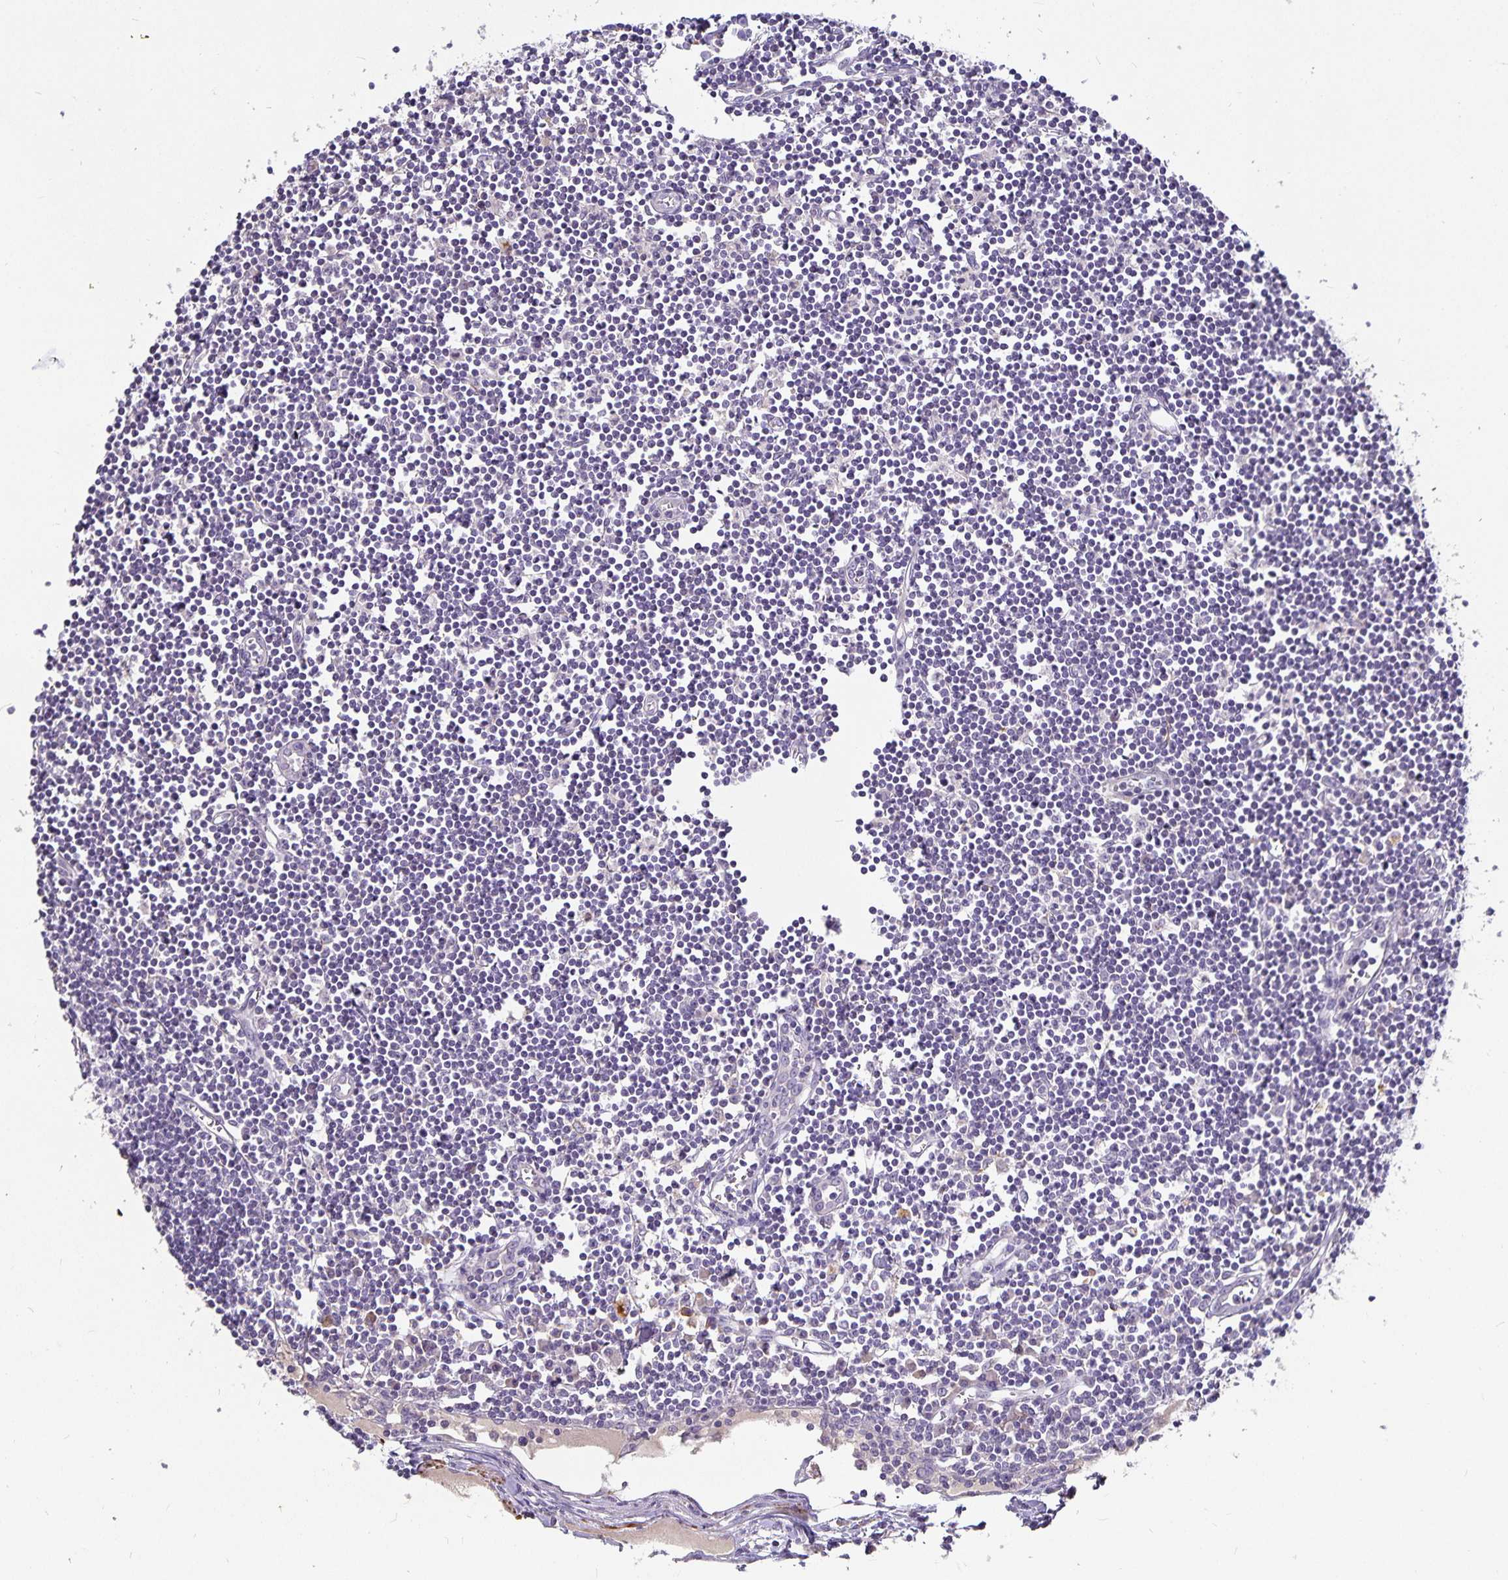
{"staining": {"intensity": "negative", "quantity": "none", "location": "none"}, "tissue": "lymph node", "cell_type": "Germinal center cells", "image_type": "normal", "snomed": [{"axis": "morphology", "description": "Normal tissue, NOS"}, {"axis": "topography", "description": "Lymph node"}], "caption": "This is an immunohistochemistry (IHC) micrograph of unremarkable human lymph node. There is no expression in germinal center cells.", "gene": "CA12", "patient": {"sex": "female", "age": 65}}